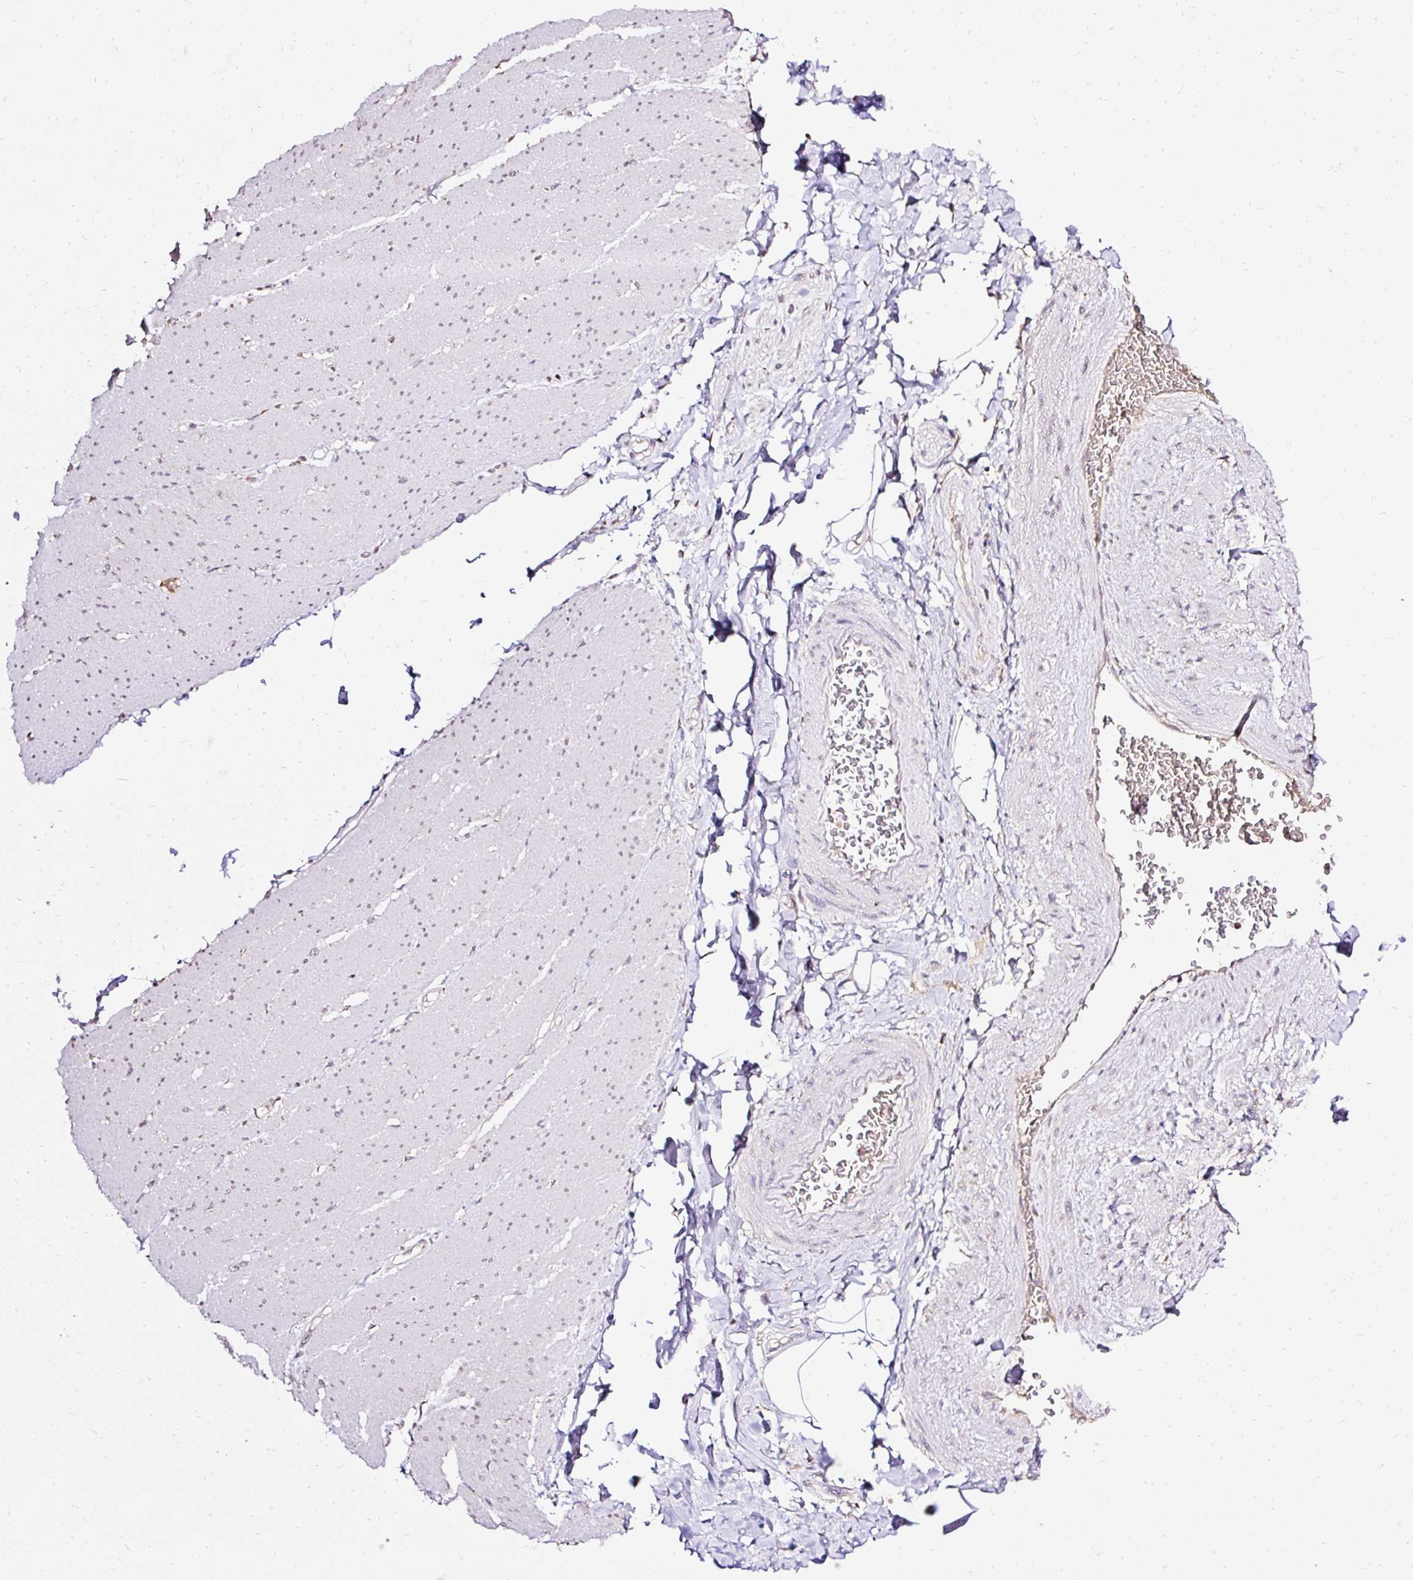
{"staining": {"intensity": "negative", "quantity": "none", "location": "none"}, "tissue": "smooth muscle", "cell_type": "Smooth muscle cells", "image_type": "normal", "snomed": [{"axis": "morphology", "description": "Normal tissue, NOS"}, {"axis": "topography", "description": "Smooth muscle"}, {"axis": "topography", "description": "Rectum"}], "caption": "Smooth muscle stained for a protein using immunohistochemistry reveals no positivity smooth muscle cells.", "gene": "SEC63", "patient": {"sex": "male", "age": 53}}